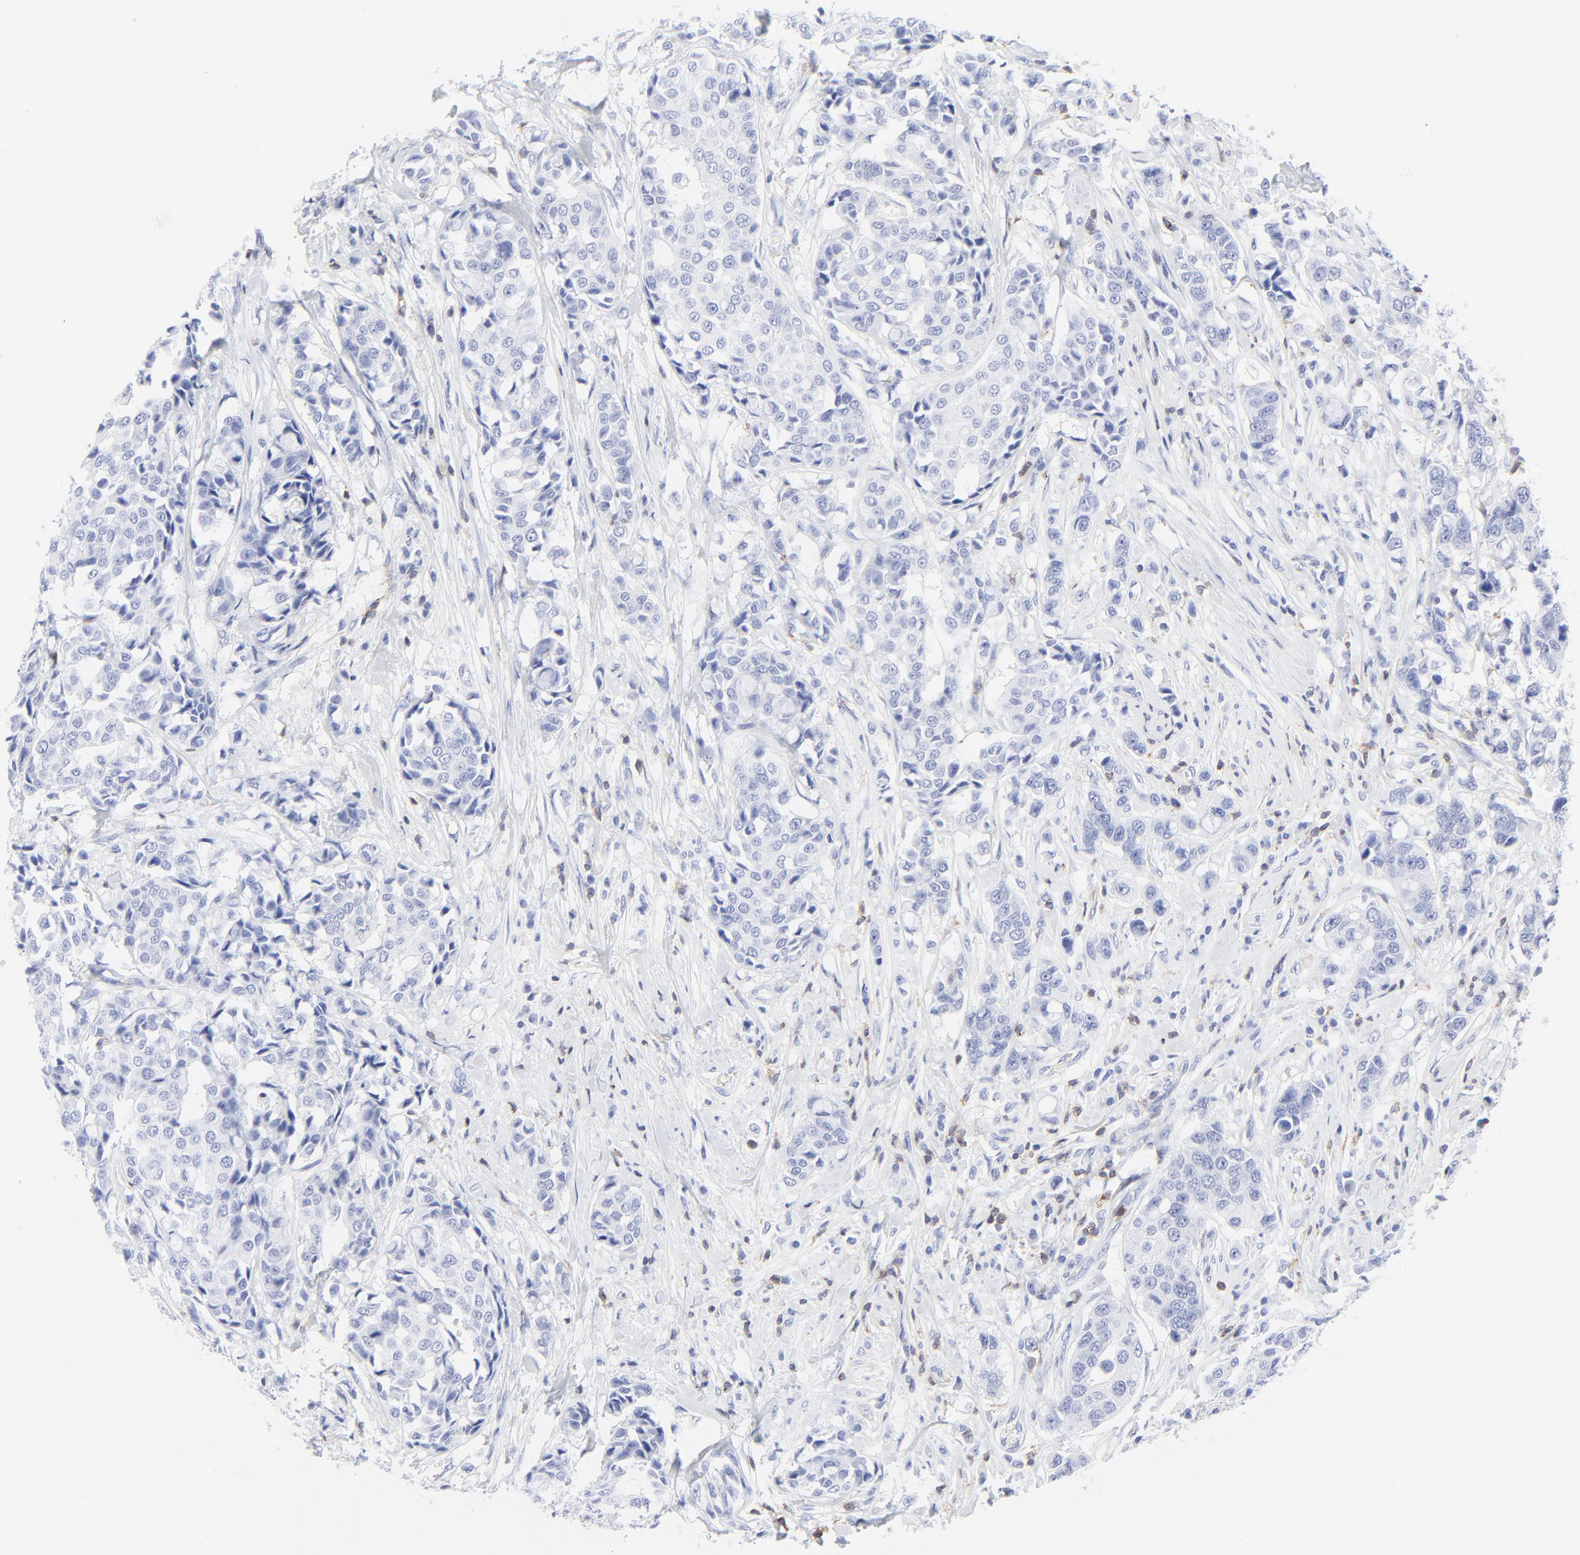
{"staining": {"intensity": "negative", "quantity": "none", "location": "none"}, "tissue": "breast cancer", "cell_type": "Tumor cells", "image_type": "cancer", "snomed": [{"axis": "morphology", "description": "Duct carcinoma"}, {"axis": "topography", "description": "Breast"}], "caption": "Tumor cells show no significant staining in breast intraductal carcinoma.", "gene": "LCK", "patient": {"sex": "female", "age": 27}}